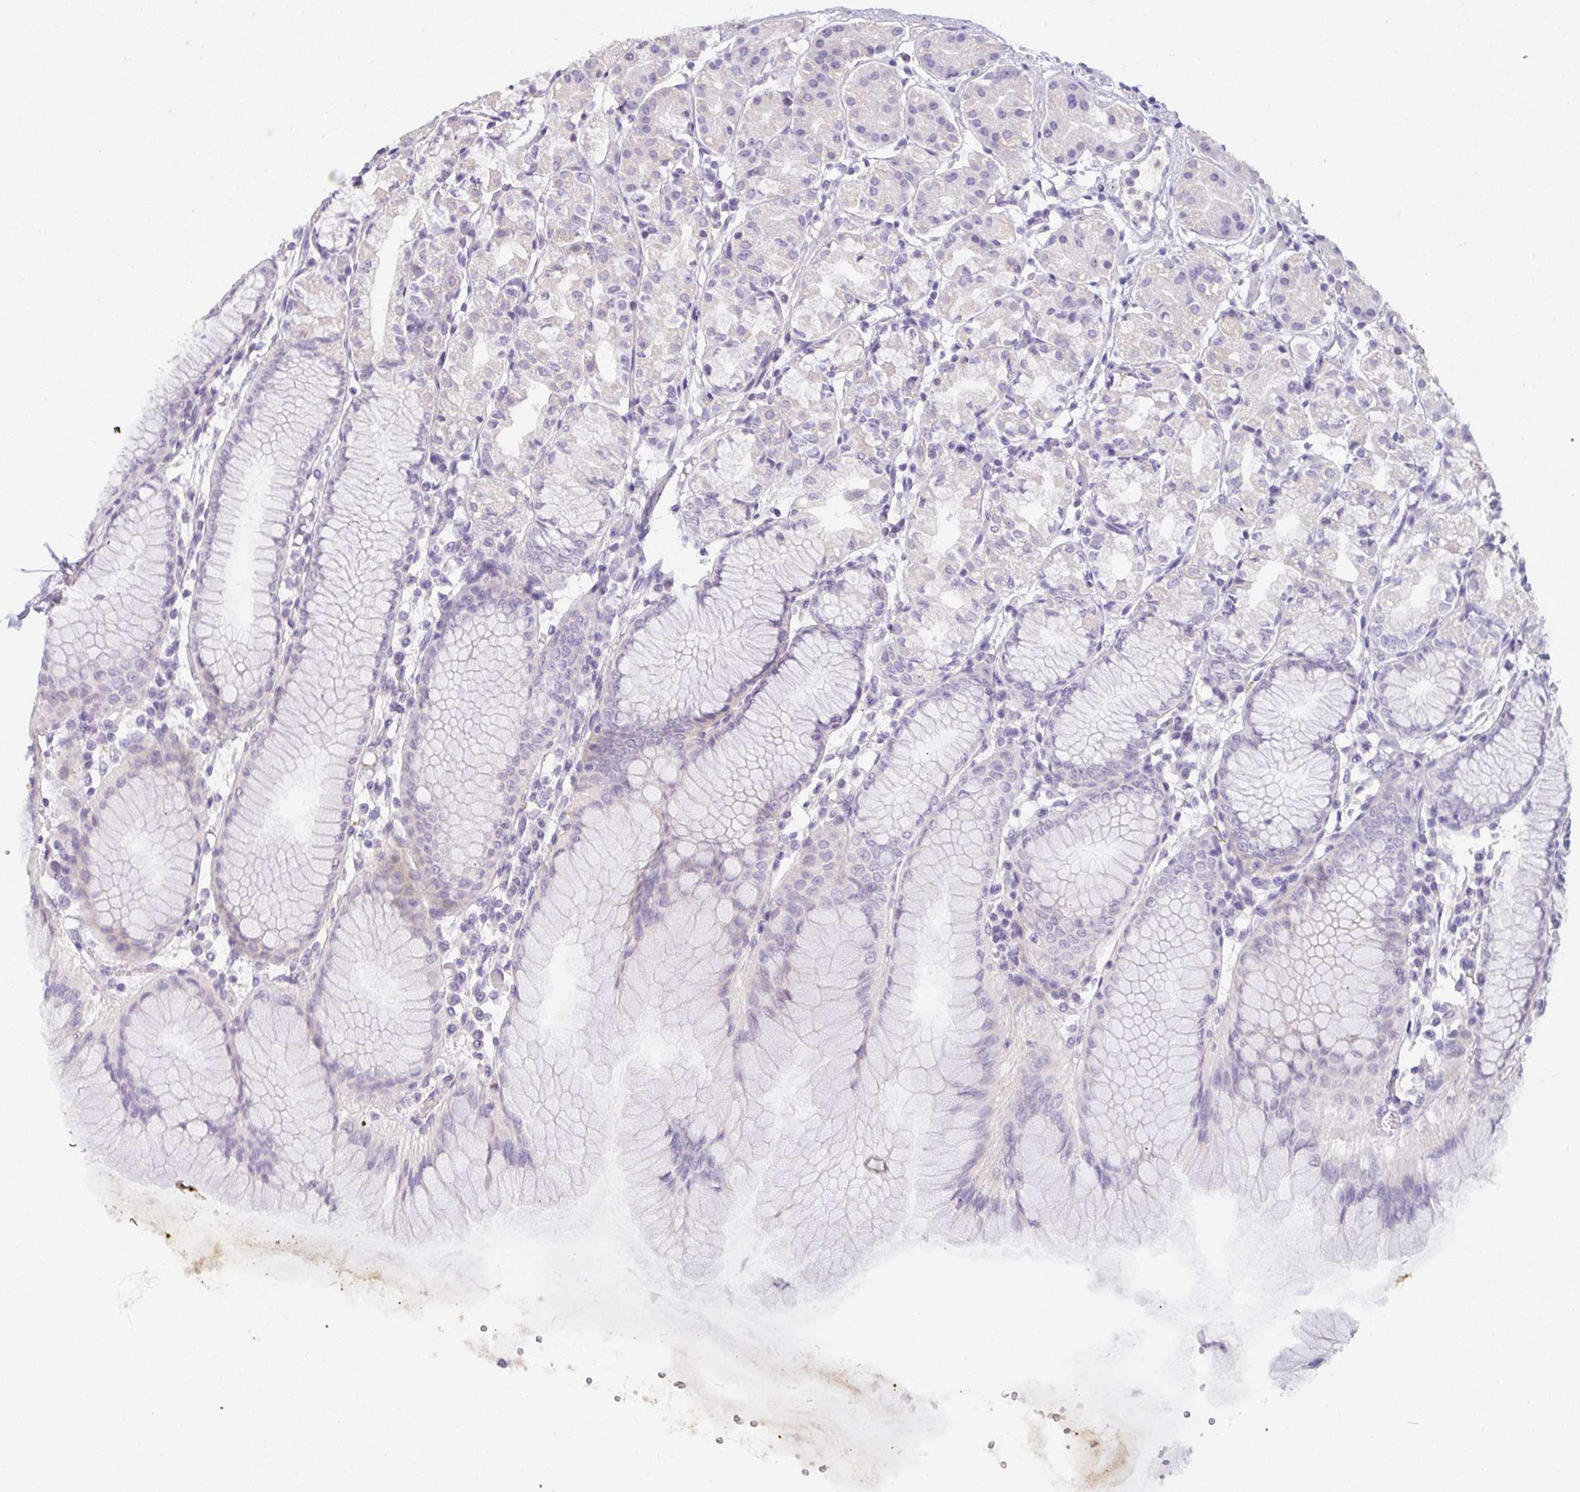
{"staining": {"intensity": "weak", "quantity": "<25%", "location": "cytoplasmic/membranous"}, "tissue": "stomach", "cell_type": "Glandular cells", "image_type": "normal", "snomed": [{"axis": "morphology", "description": "Normal tissue, NOS"}, {"axis": "topography", "description": "Stomach"}], "caption": "Immunohistochemistry photomicrograph of normal stomach: stomach stained with DAB displays no significant protein positivity in glandular cells. Brightfield microscopy of immunohistochemistry stained with DAB (3,3'-diaminobenzidine) (brown) and hematoxylin (blue), captured at high magnification.", "gene": "C1QTNF8", "patient": {"sex": "female", "age": 57}}